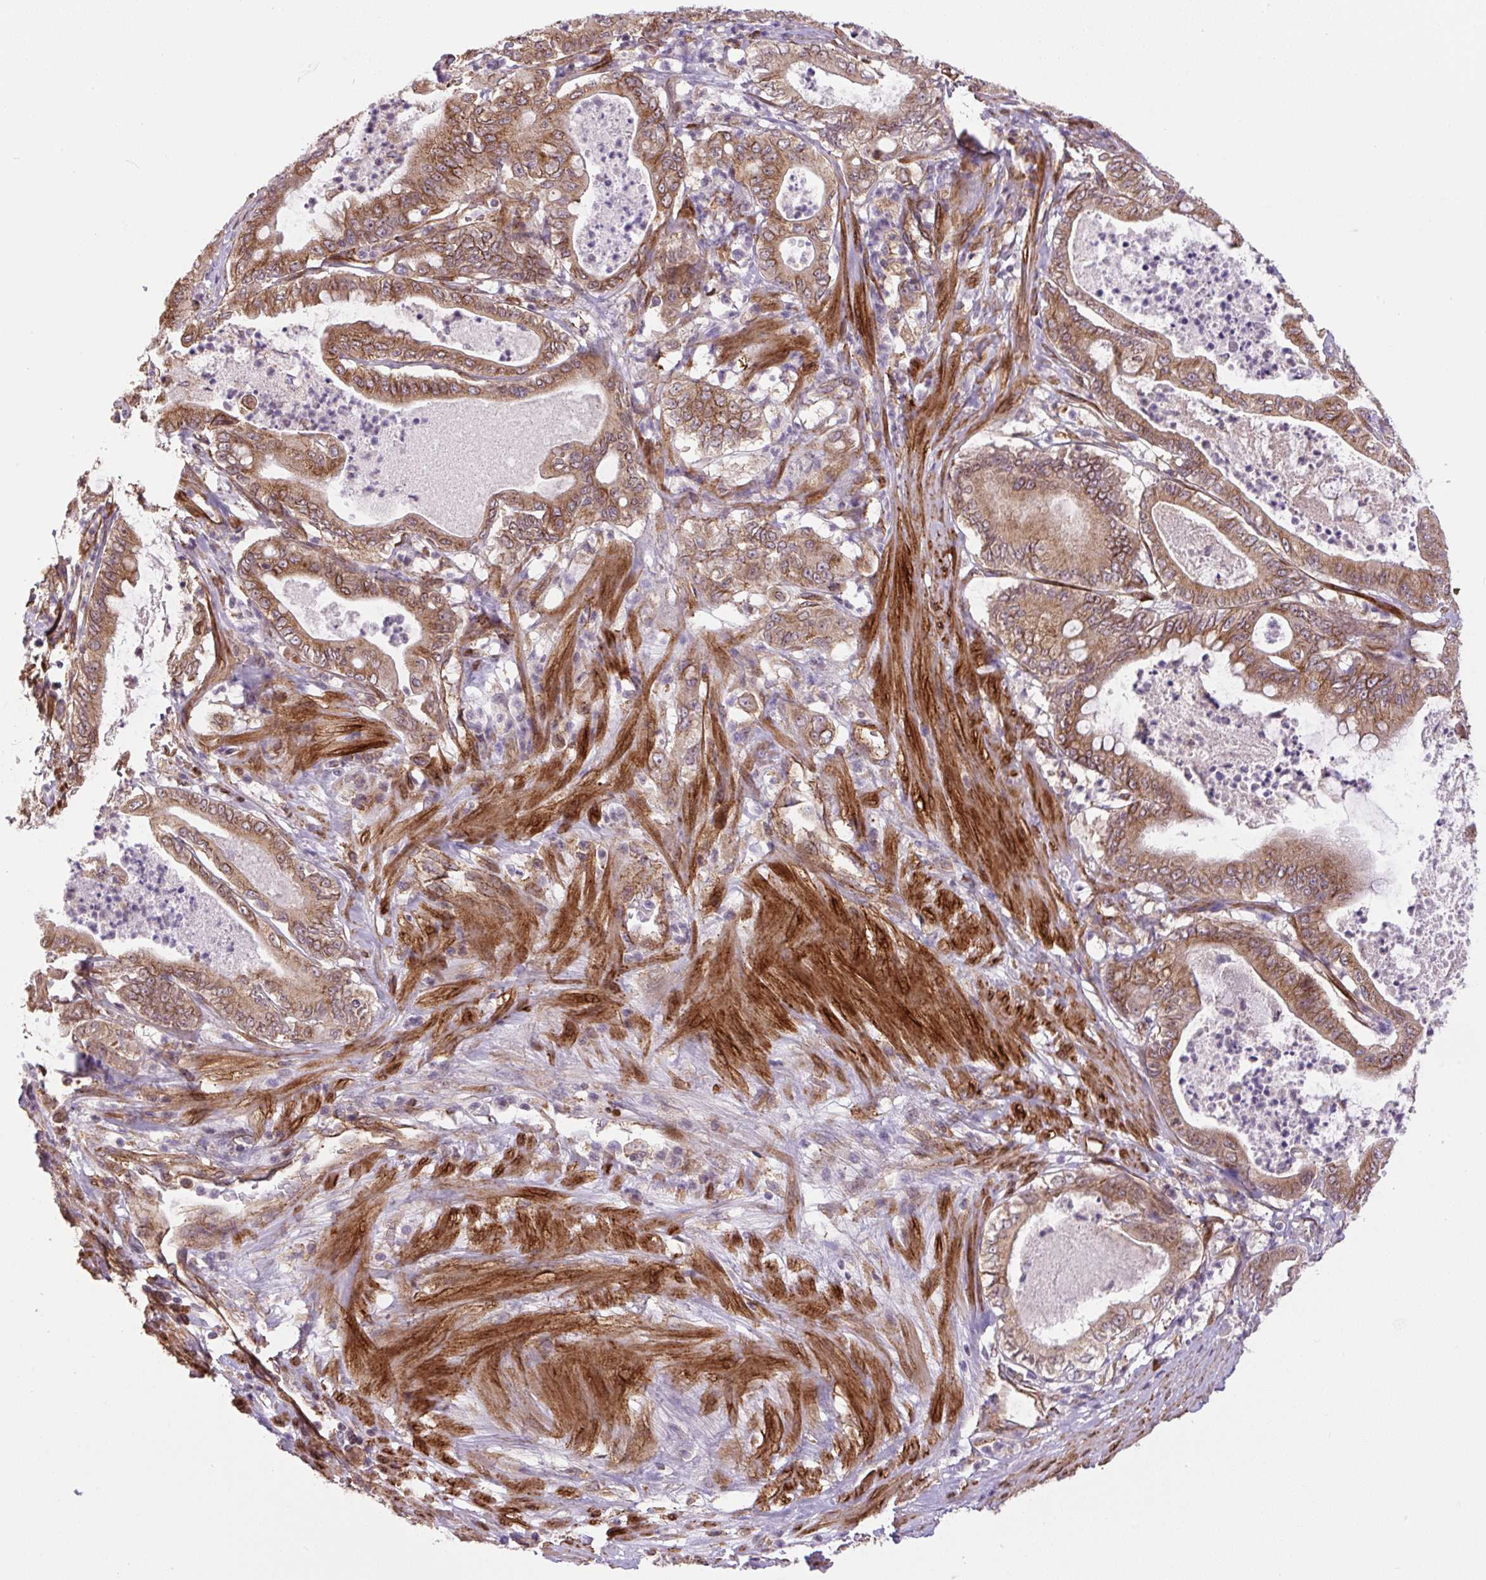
{"staining": {"intensity": "moderate", "quantity": ">75%", "location": "cytoplasmic/membranous"}, "tissue": "pancreatic cancer", "cell_type": "Tumor cells", "image_type": "cancer", "snomed": [{"axis": "morphology", "description": "Adenocarcinoma, NOS"}, {"axis": "topography", "description": "Pancreas"}], "caption": "IHC micrograph of adenocarcinoma (pancreatic) stained for a protein (brown), which shows medium levels of moderate cytoplasmic/membranous staining in about >75% of tumor cells.", "gene": "SEPTIN10", "patient": {"sex": "male", "age": 71}}